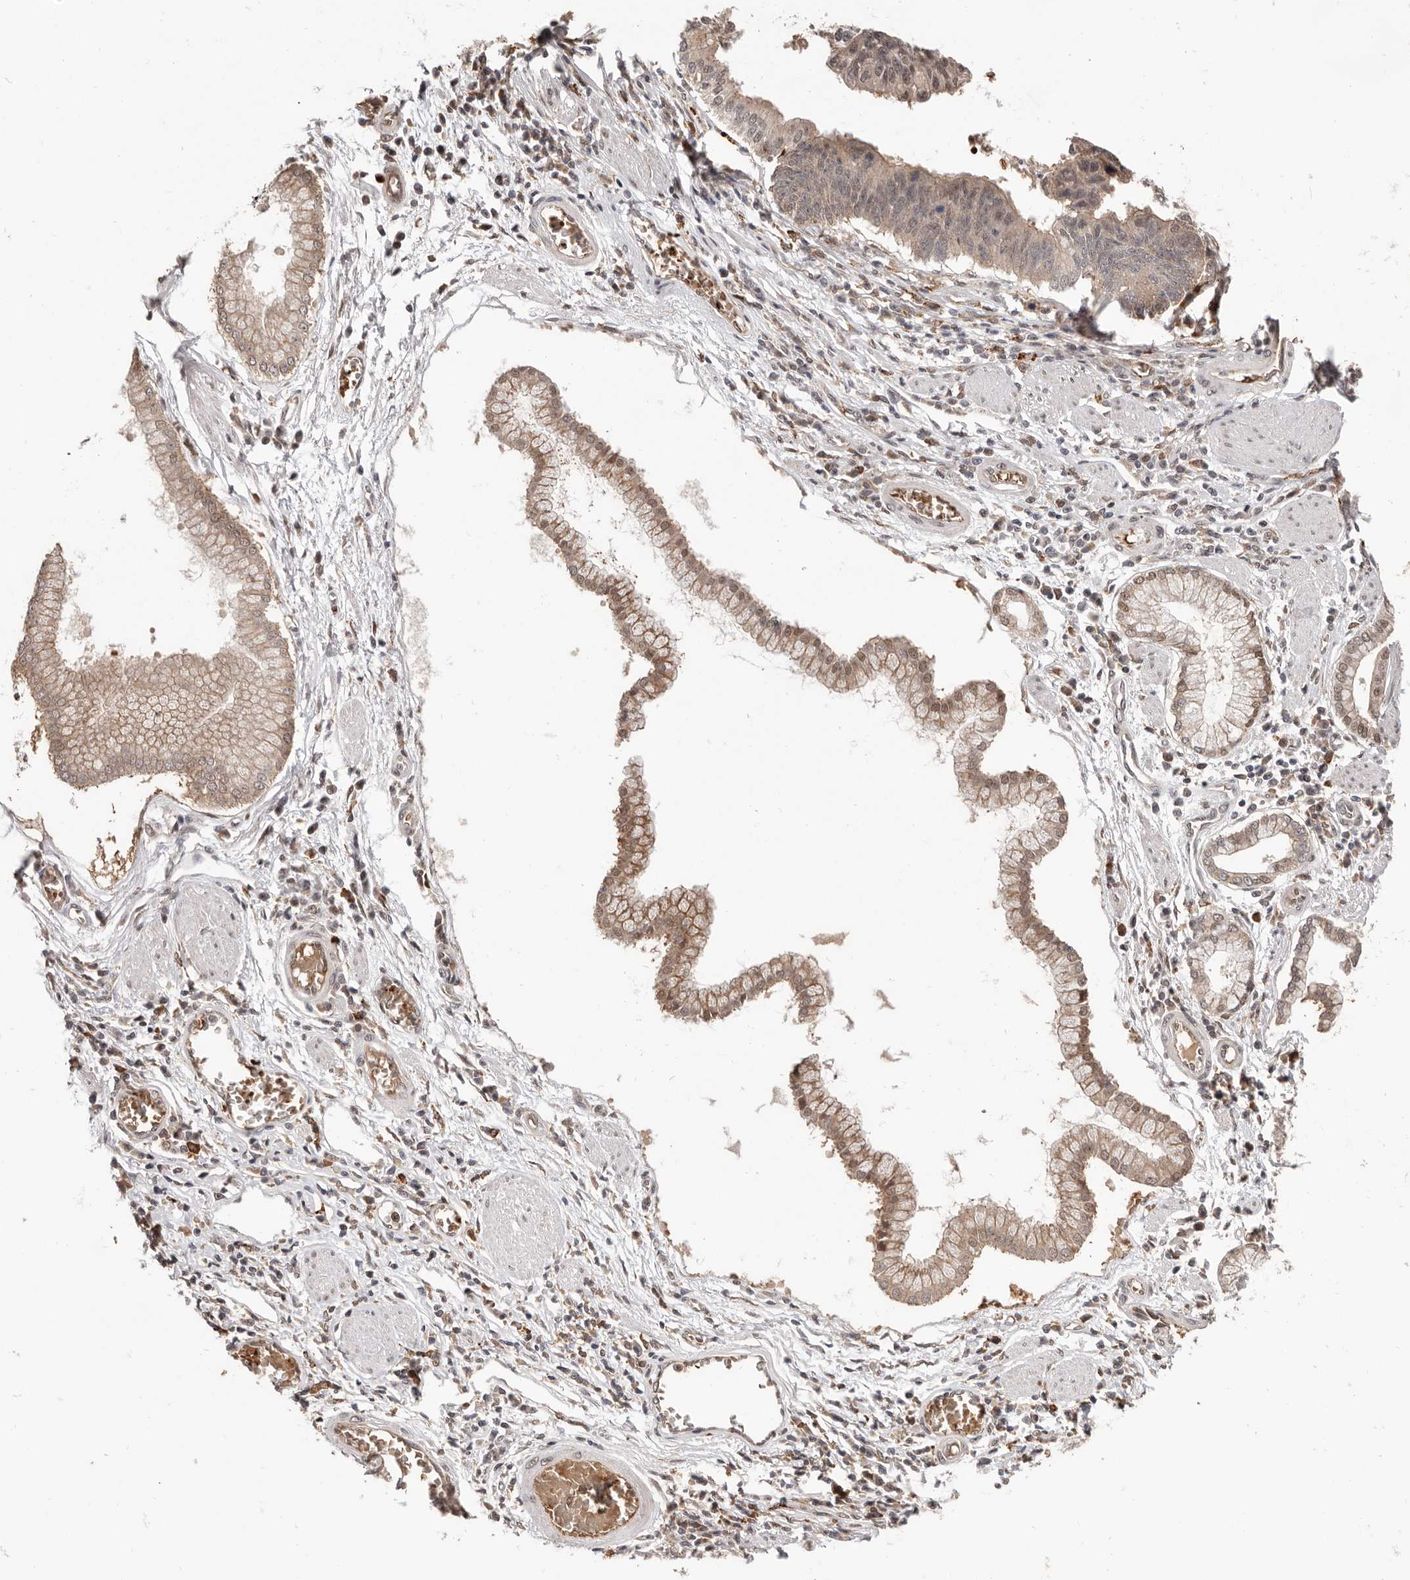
{"staining": {"intensity": "weak", "quantity": "25%-75%", "location": "cytoplasmic/membranous,nuclear"}, "tissue": "stomach cancer", "cell_type": "Tumor cells", "image_type": "cancer", "snomed": [{"axis": "morphology", "description": "Adenocarcinoma, NOS"}, {"axis": "topography", "description": "Stomach"}], "caption": "Immunohistochemistry (IHC) of adenocarcinoma (stomach) shows low levels of weak cytoplasmic/membranous and nuclear positivity in approximately 25%-75% of tumor cells. (Brightfield microscopy of DAB IHC at high magnification).", "gene": "NCOA3", "patient": {"sex": "male", "age": 59}}